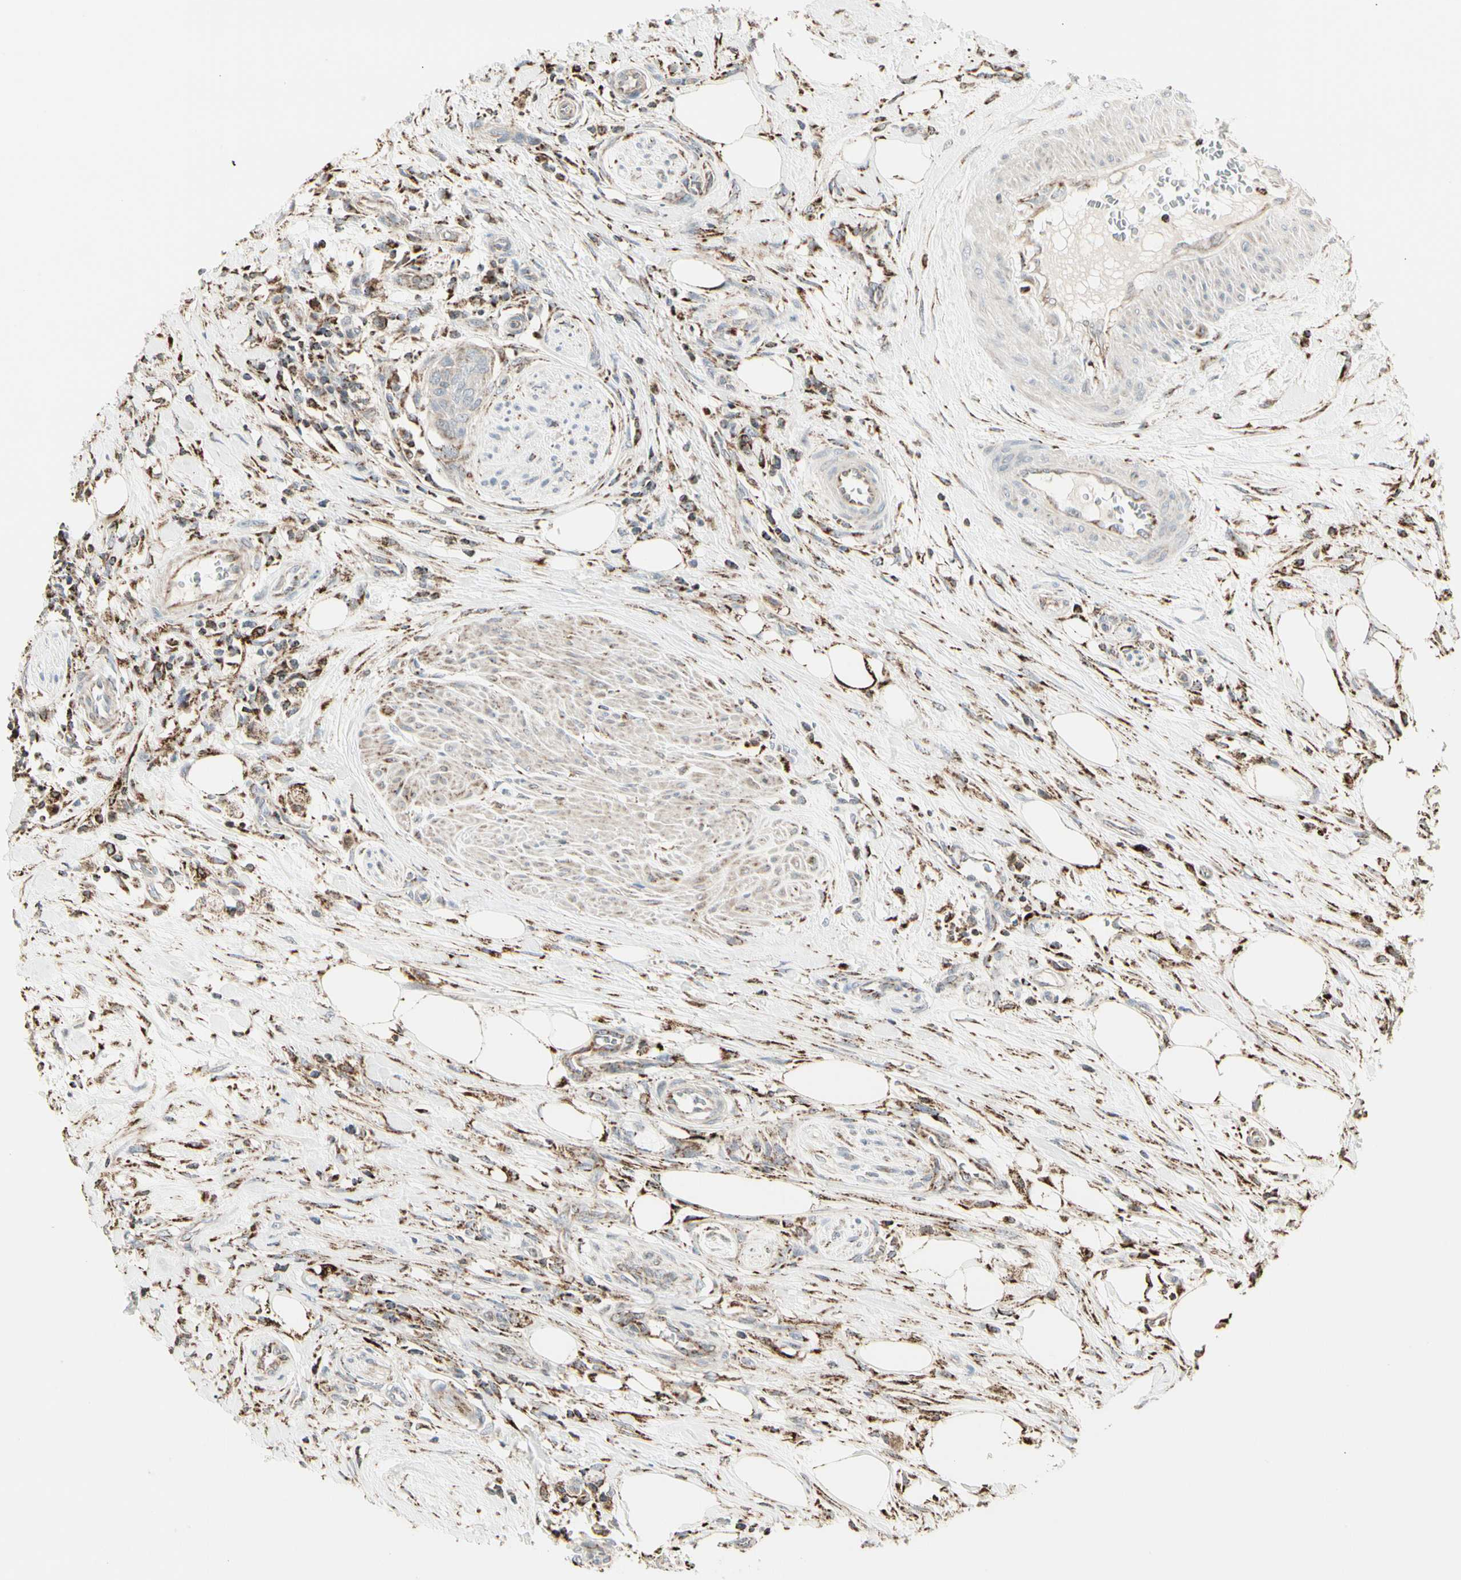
{"staining": {"intensity": "weak", "quantity": ">75%", "location": "cytoplasmic/membranous"}, "tissue": "urothelial cancer", "cell_type": "Tumor cells", "image_type": "cancer", "snomed": [{"axis": "morphology", "description": "Urothelial carcinoma, High grade"}, {"axis": "topography", "description": "Urinary bladder"}], "caption": "Urothelial carcinoma (high-grade) tissue reveals weak cytoplasmic/membranous positivity in approximately >75% of tumor cells, visualized by immunohistochemistry. (brown staining indicates protein expression, while blue staining denotes nuclei).", "gene": "TMEM176A", "patient": {"sex": "male", "age": 35}}